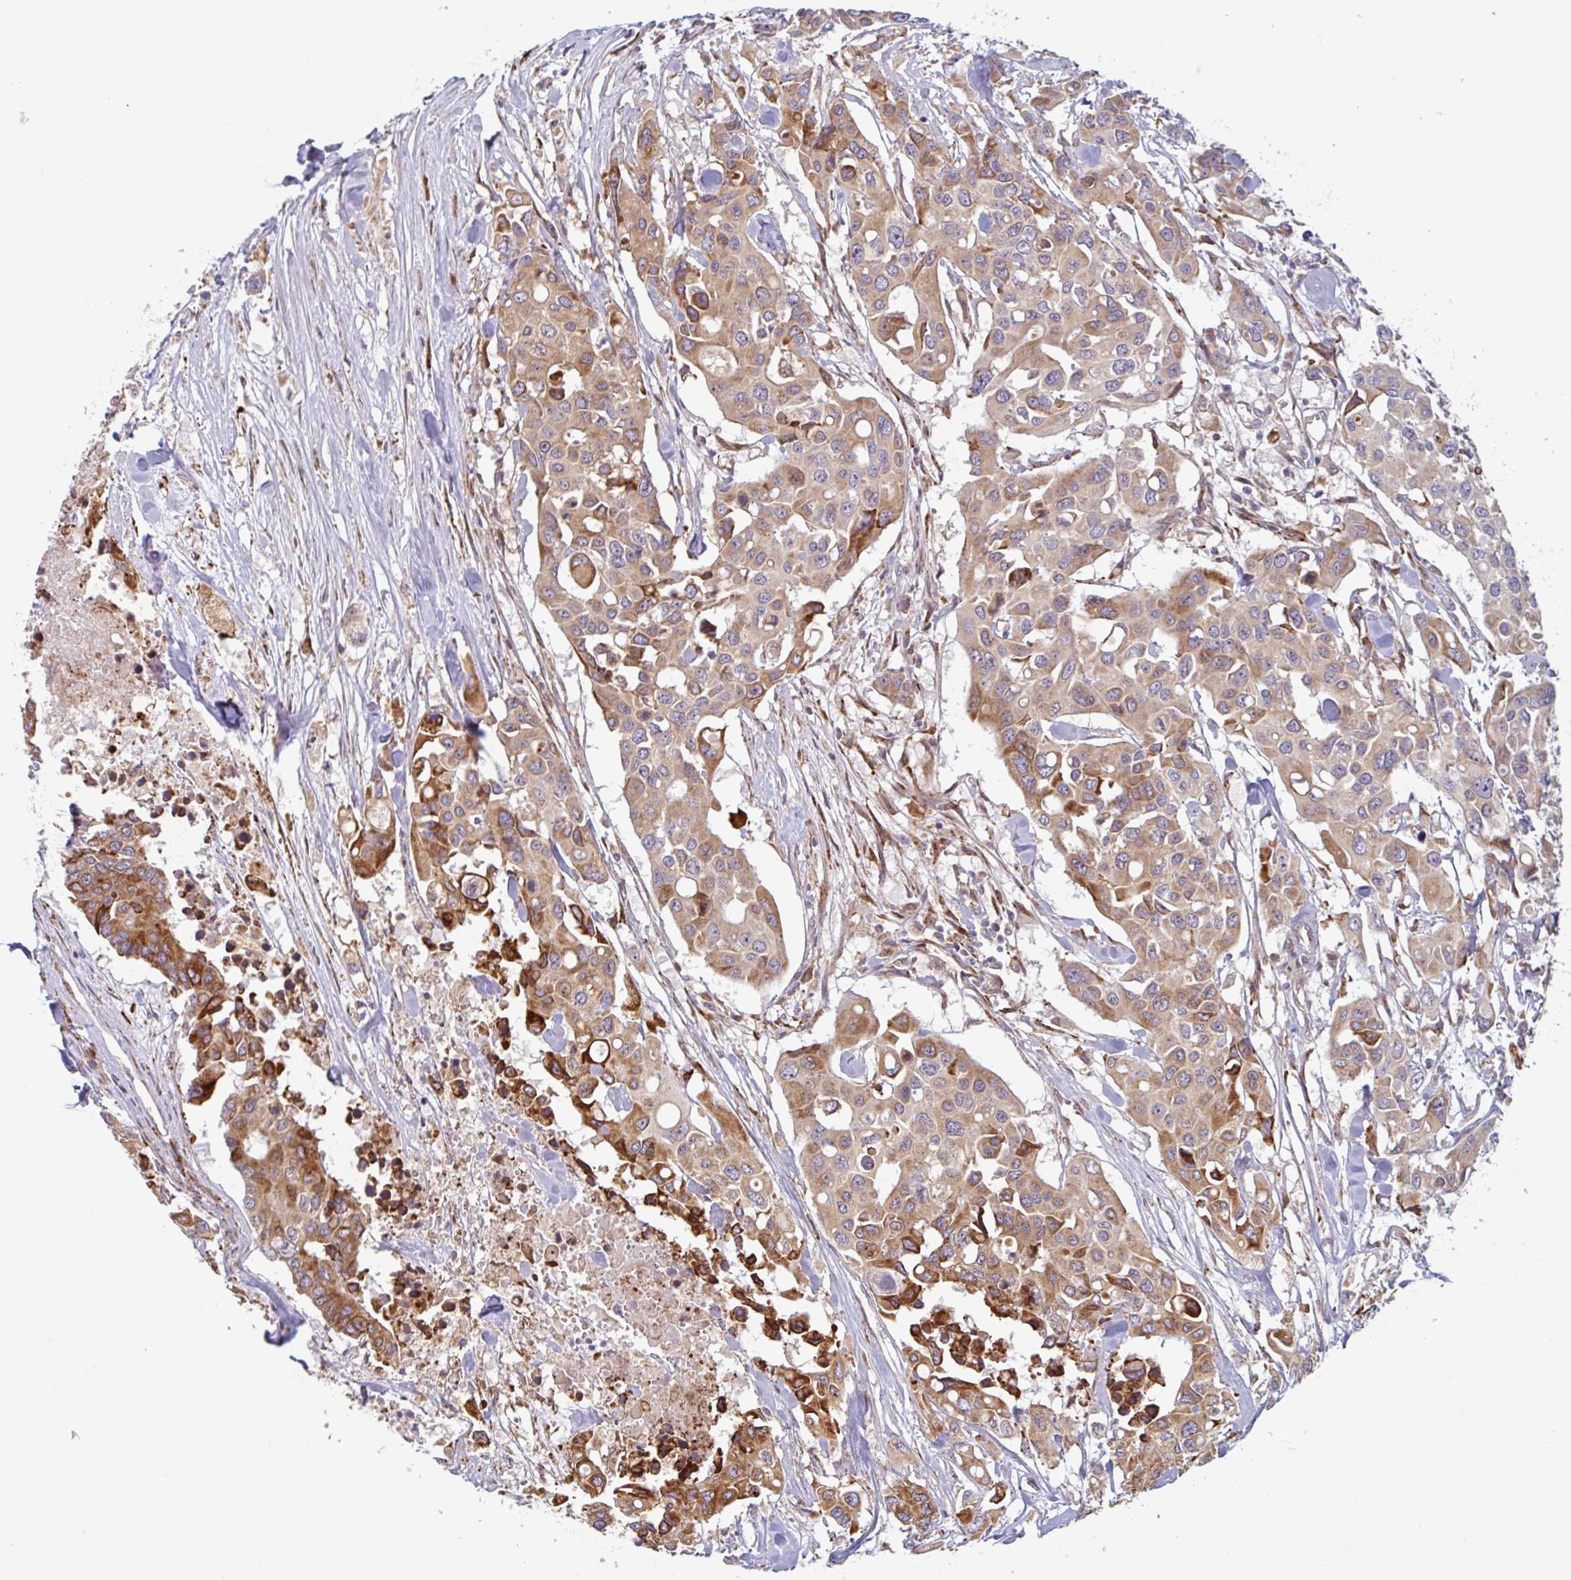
{"staining": {"intensity": "moderate", "quantity": ">75%", "location": "cytoplasmic/membranous"}, "tissue": "colorectal cancer", "cell_type": "Tumor cells", "image_type": "cancer", "snomed": [{"axis": "morphology", "description": "Adenocarcinoma, NOS"}, {"axis": "topography", "description": "Colon"}], "caption": "Protein staining reveals moderate cytoplasmic/membranous staining in about >75% of tumor cells in colorectal adenocarcinoma.", "gene": "RIT1", "patient": {"sex": "male", "age": 77}}